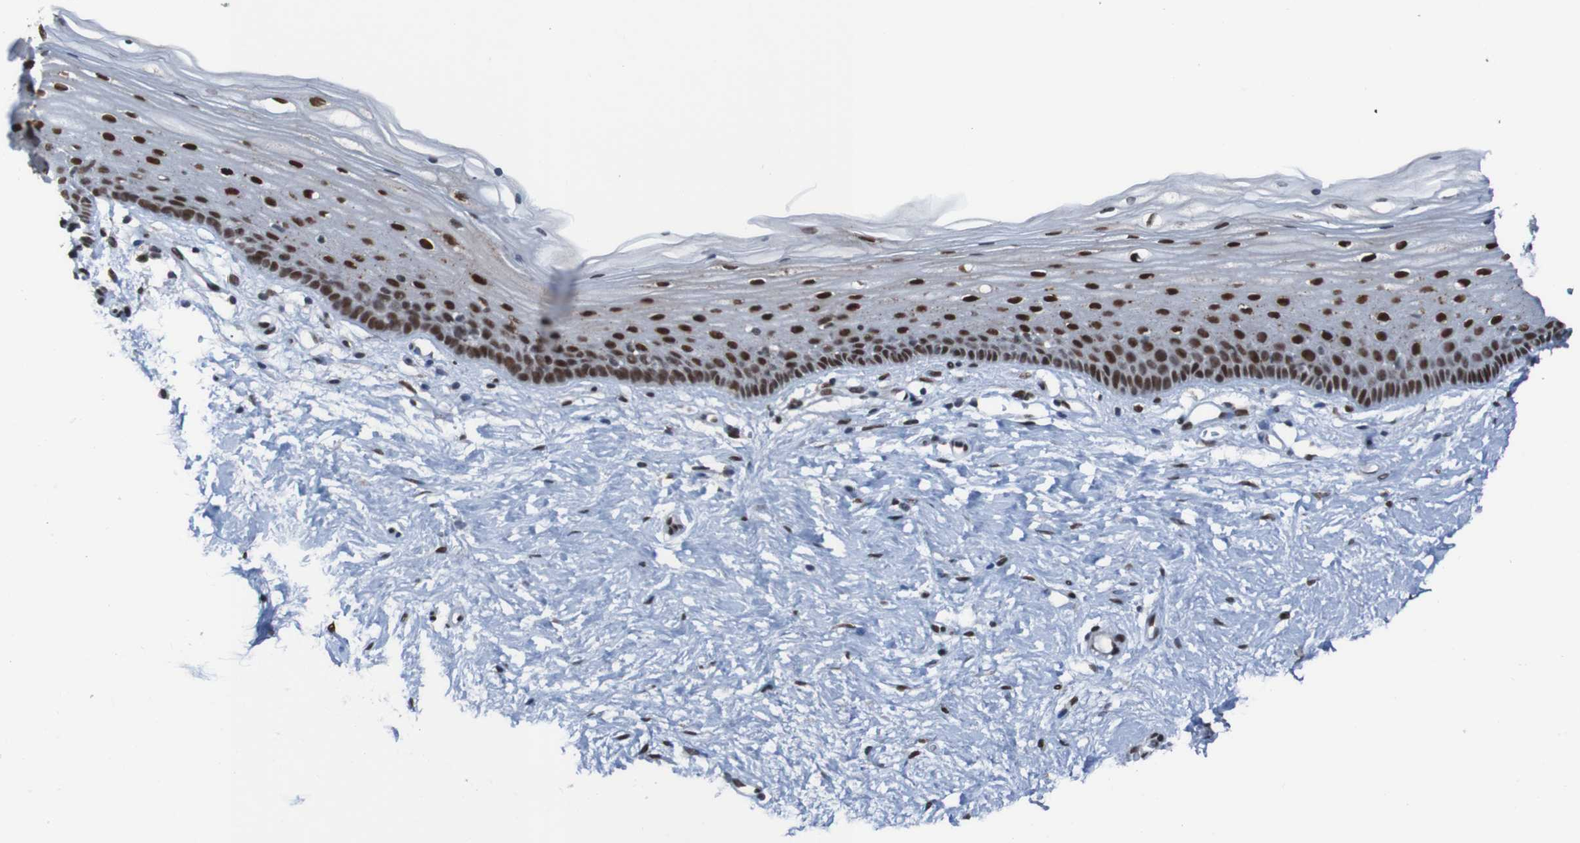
{"staining": {"intensity": "strong", "quantity": ">75%", "location": "nuclear"}, "tissue": "vagina", "cell_type": "Squamous epithelial cells", "image_type": "normal", "snomed": [{"axis": "morphology", "description": "Normal tissue, NOS"}, {"axis": "topography", "description": "Vagina"}], "caption": "This micrograph exhibits immunohistochemistry staining of normal human vagina, with high strong nuclear positivity in approximately >75% of squamous epithelial cells.", "gene": "PHF2", "patient": {"sex": "female", "age": 44}}